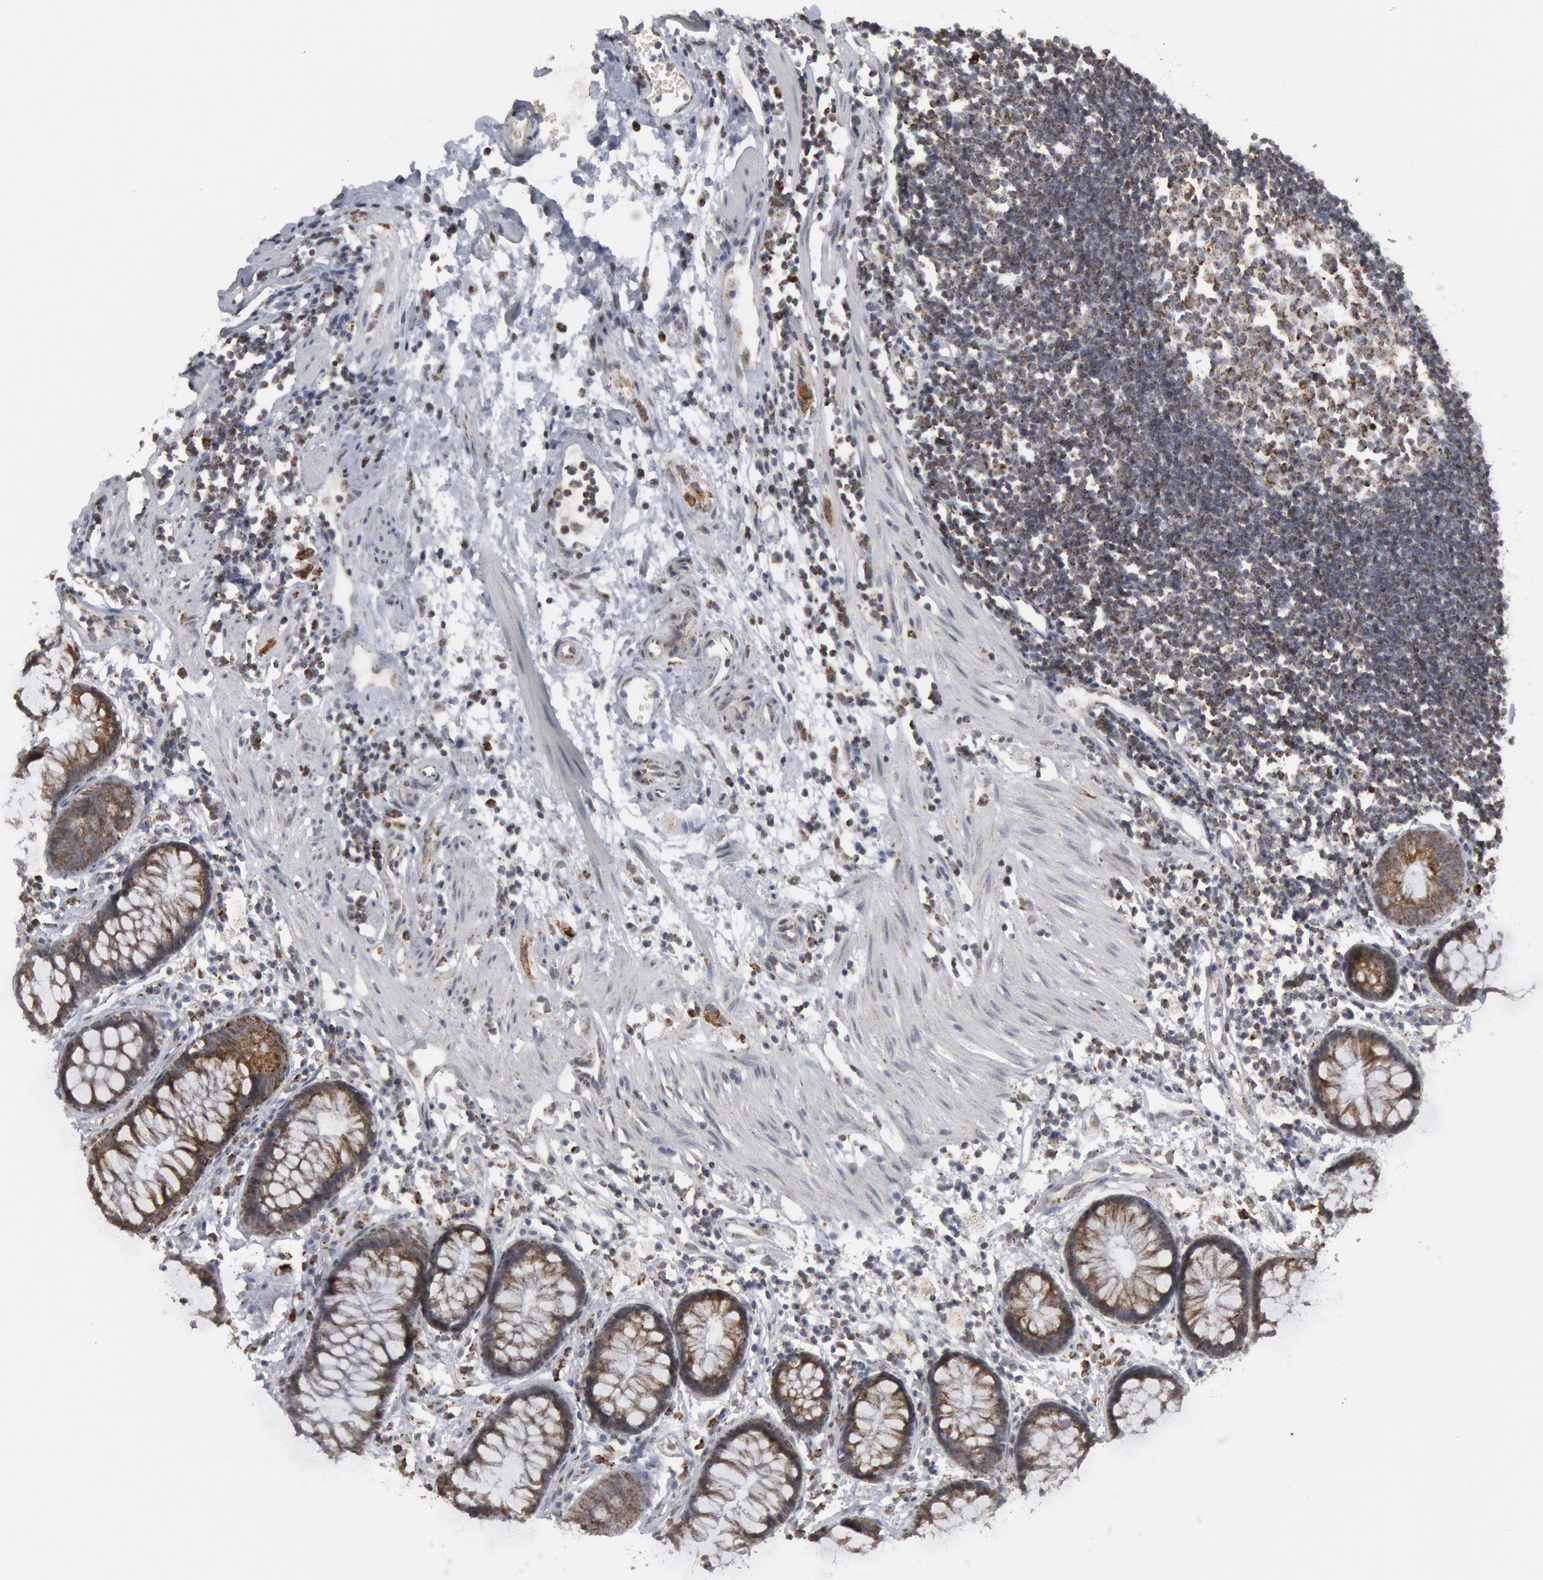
{"staining": {"intensity": "strong", "quantity": ">75%", "location": "cytoplasmic/membranous"}, "tissue": "rectum", "cell_type": "Glandular cells", "image_type": "normal", "snomed": [{"axis": "morphology", "description": "Normal tissue, NOS"}, {"axis": "topography", "description": "Rectum"}], "caption": "Protein expression analysis of normal human rectum reveals strong cytoplasmic/membranous positivity in approximately >75% of glandular cells.", "gene": "CASP9", "patient": {"sex": "female", "age": 66}}